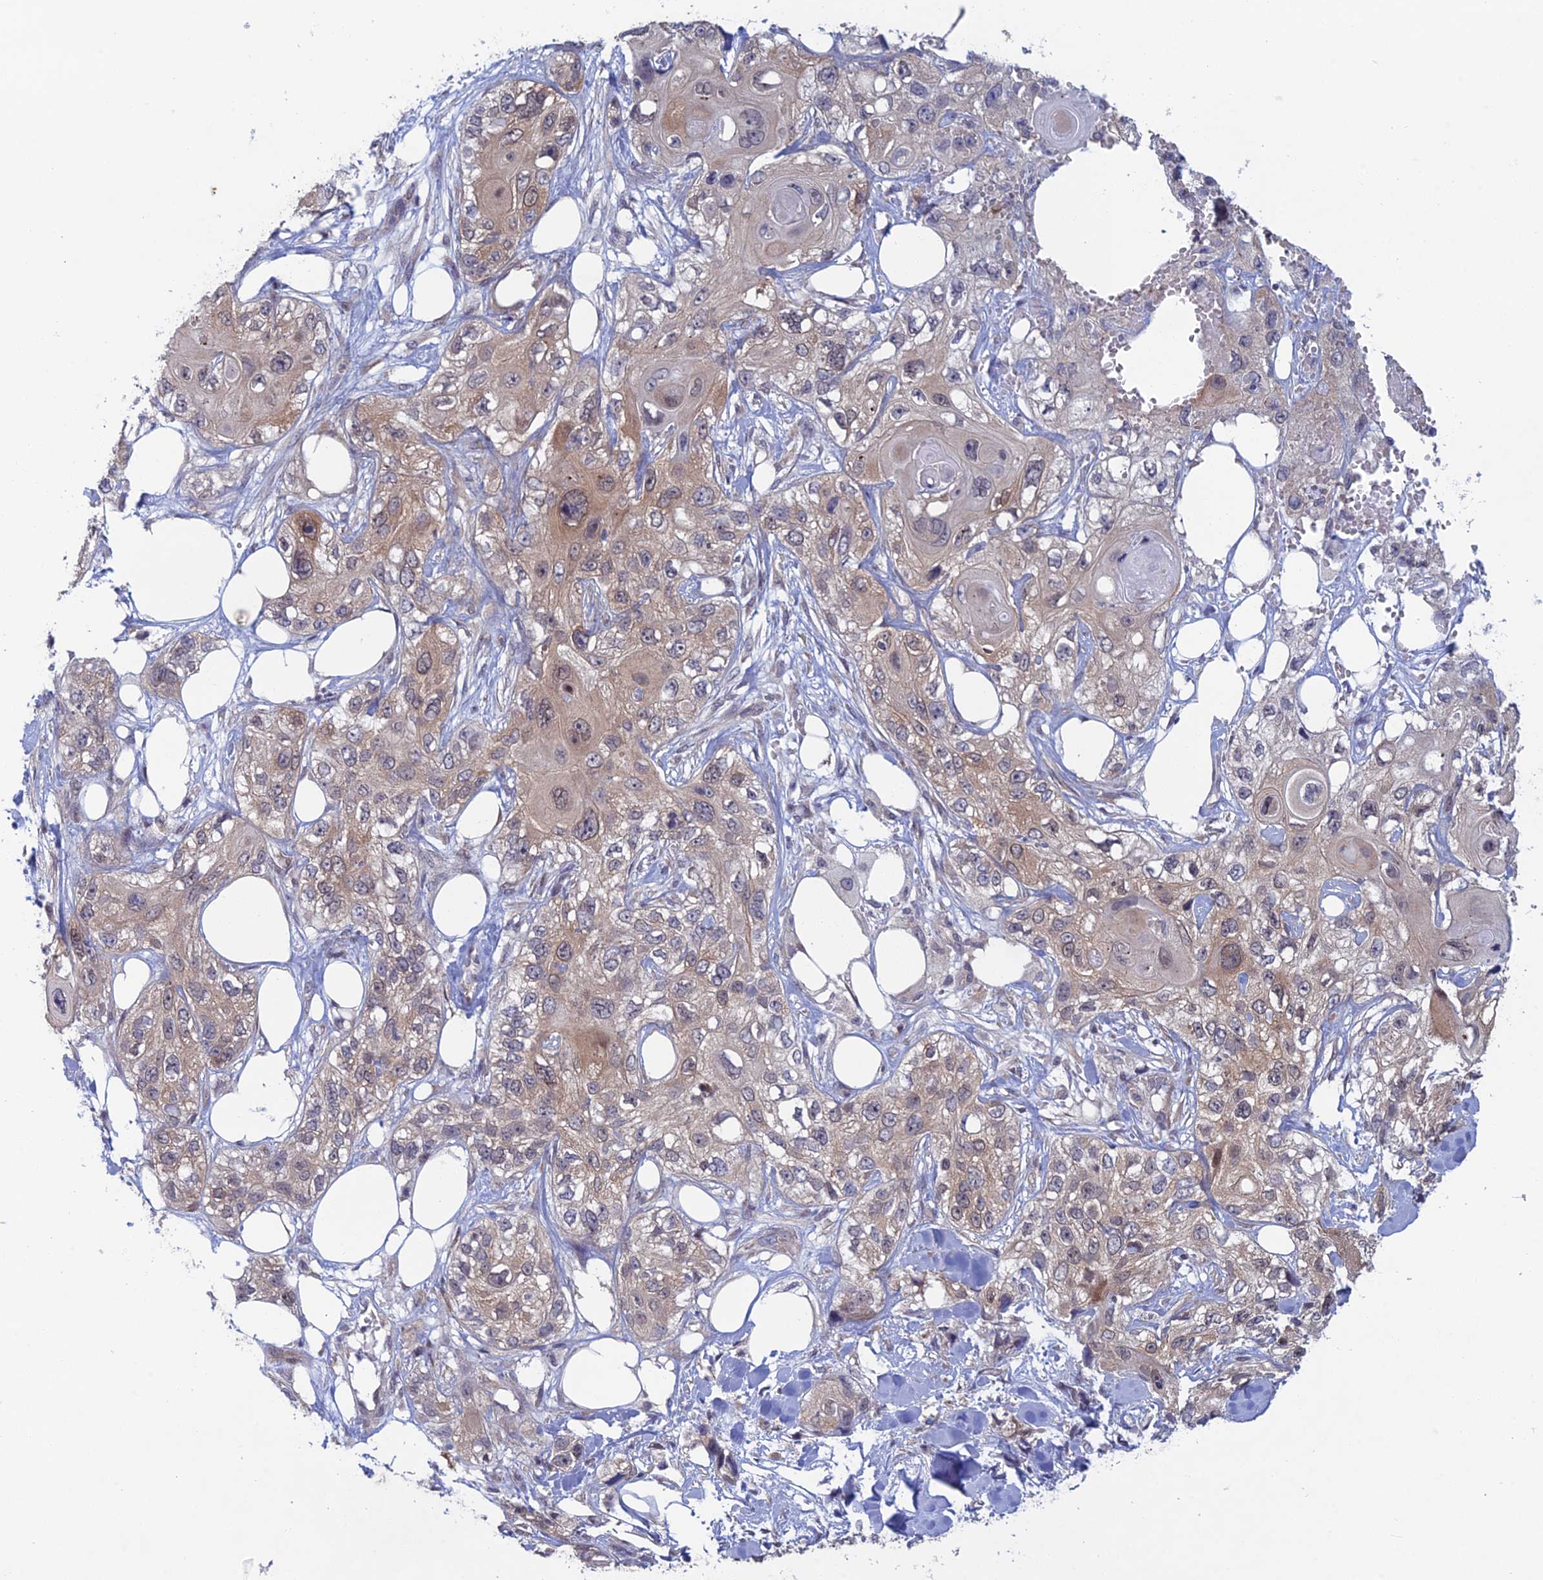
{"staining": {"intensity": "weak", "quantity": "25%-75%", "location": "cytoplasmic/membranous"}, "tissue": "skin cancer", "cell_type": "Tumor cells", "image_type": "cancer", "snomed": [{"axis": "morphology", "description": "Normal tissue, NOS"}, {"axis": "morphology", "description": "Squamous cell carcinoma, NOS"}, {"axis": "topography", "description": "Skin"}], "caption": "DAB immunohistochemical staining of human skin cancer displays weak cytoplasmic/membranous protein positivity in approximately 25%-75% of tumor cells.", "gene": "SRA1", "patient": {"sex": "male", "age": 72}}